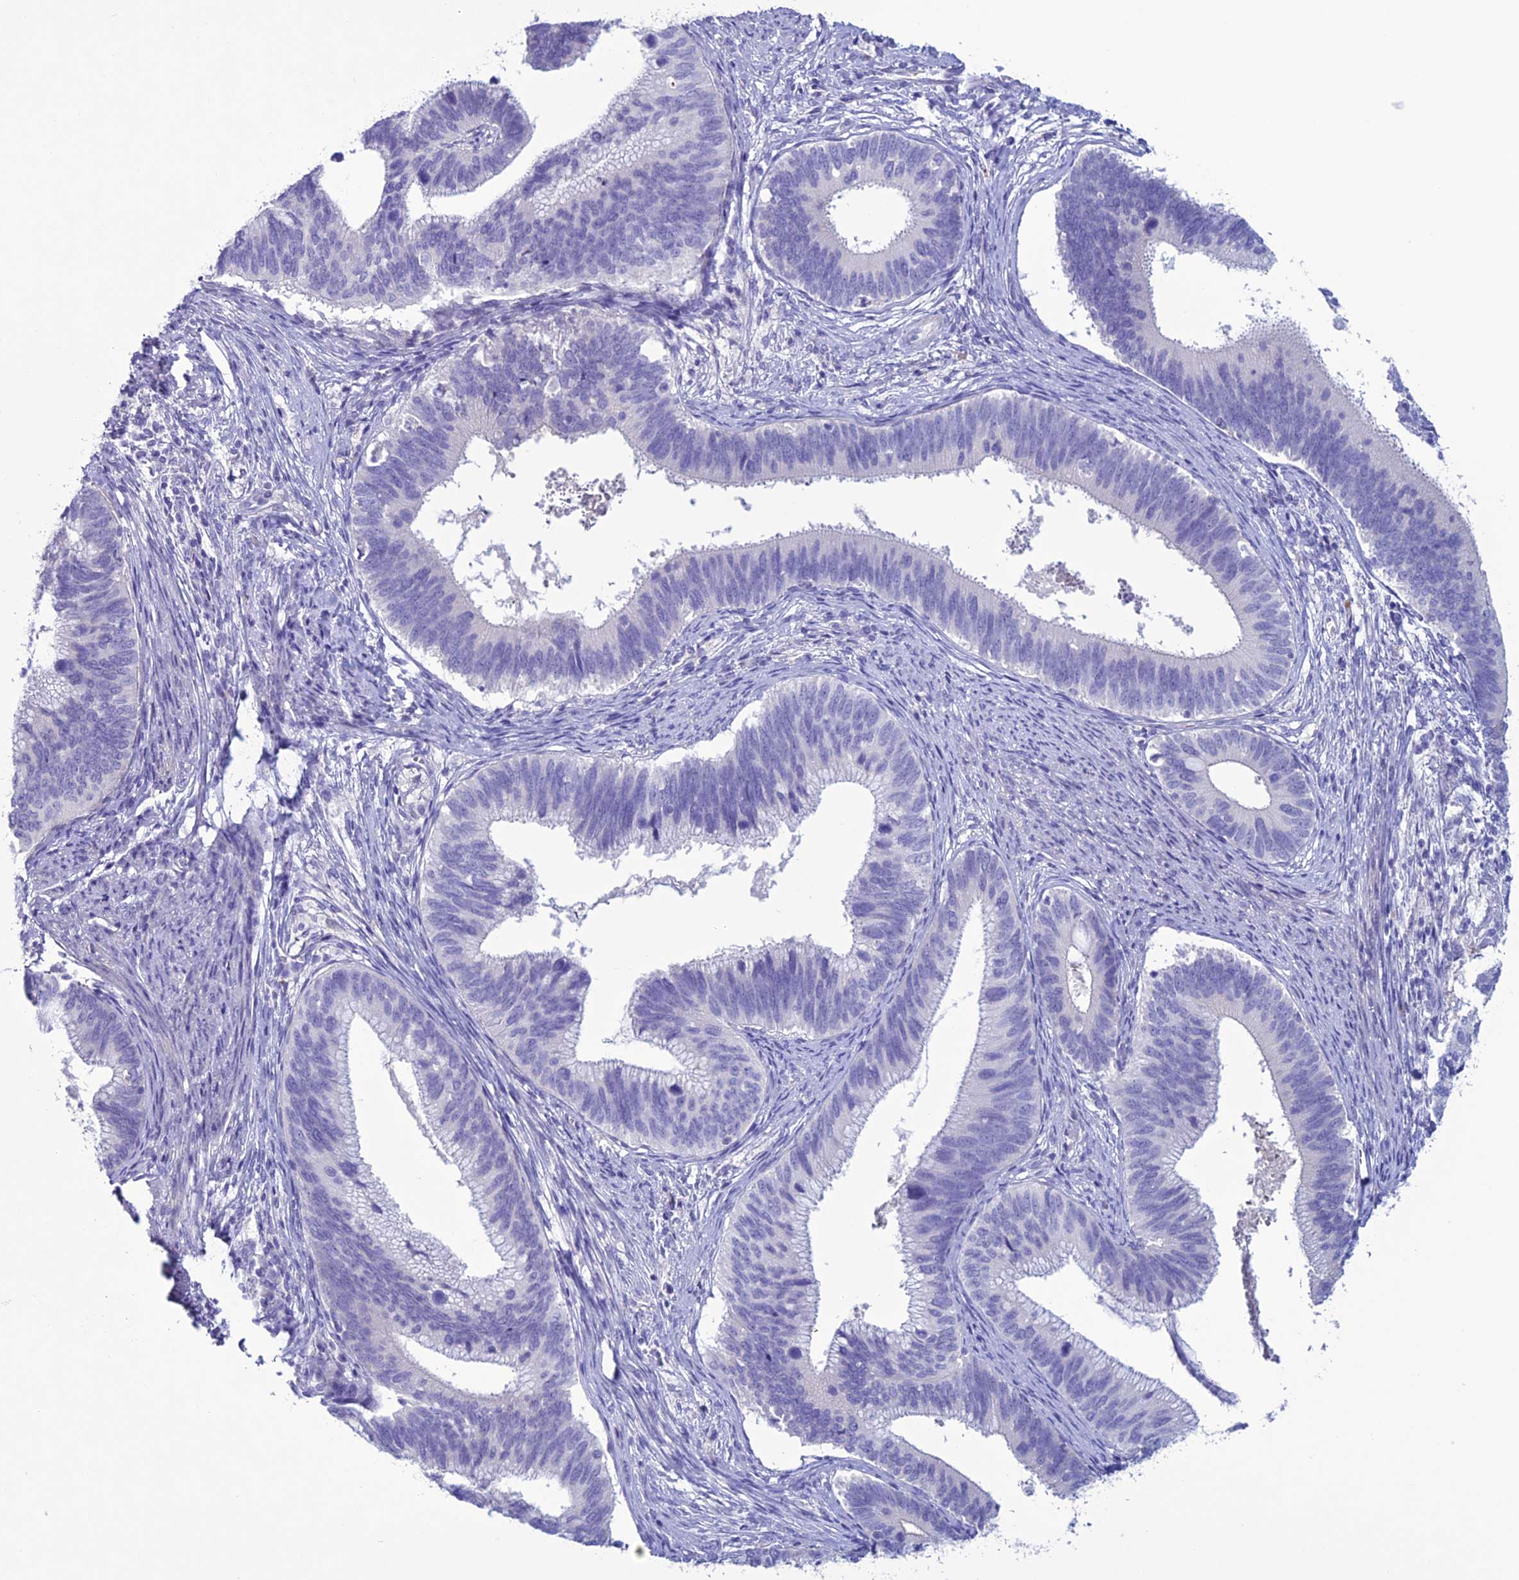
{"staining": {"intensity": "negative", "quantity": "none", "location": "none"}, "tissue": "cervical cancer", "cell_type": "Tumor cells", "image_type": "cancer", "snomed": [{"axis": "morphology", "description": "Adenocarcinoma, NOS"}, {"axis": "topography", "description": "Cervix"}], "caption": "Image shows no protein positivity in tumor cells of adenocarcinoma (cervical) tissue. (Immunohistochemistry (ihc), brightfield microscopy, high magnification).", "gene": "CLEC2L", "patient": {"sex": "female", "age": 42}}